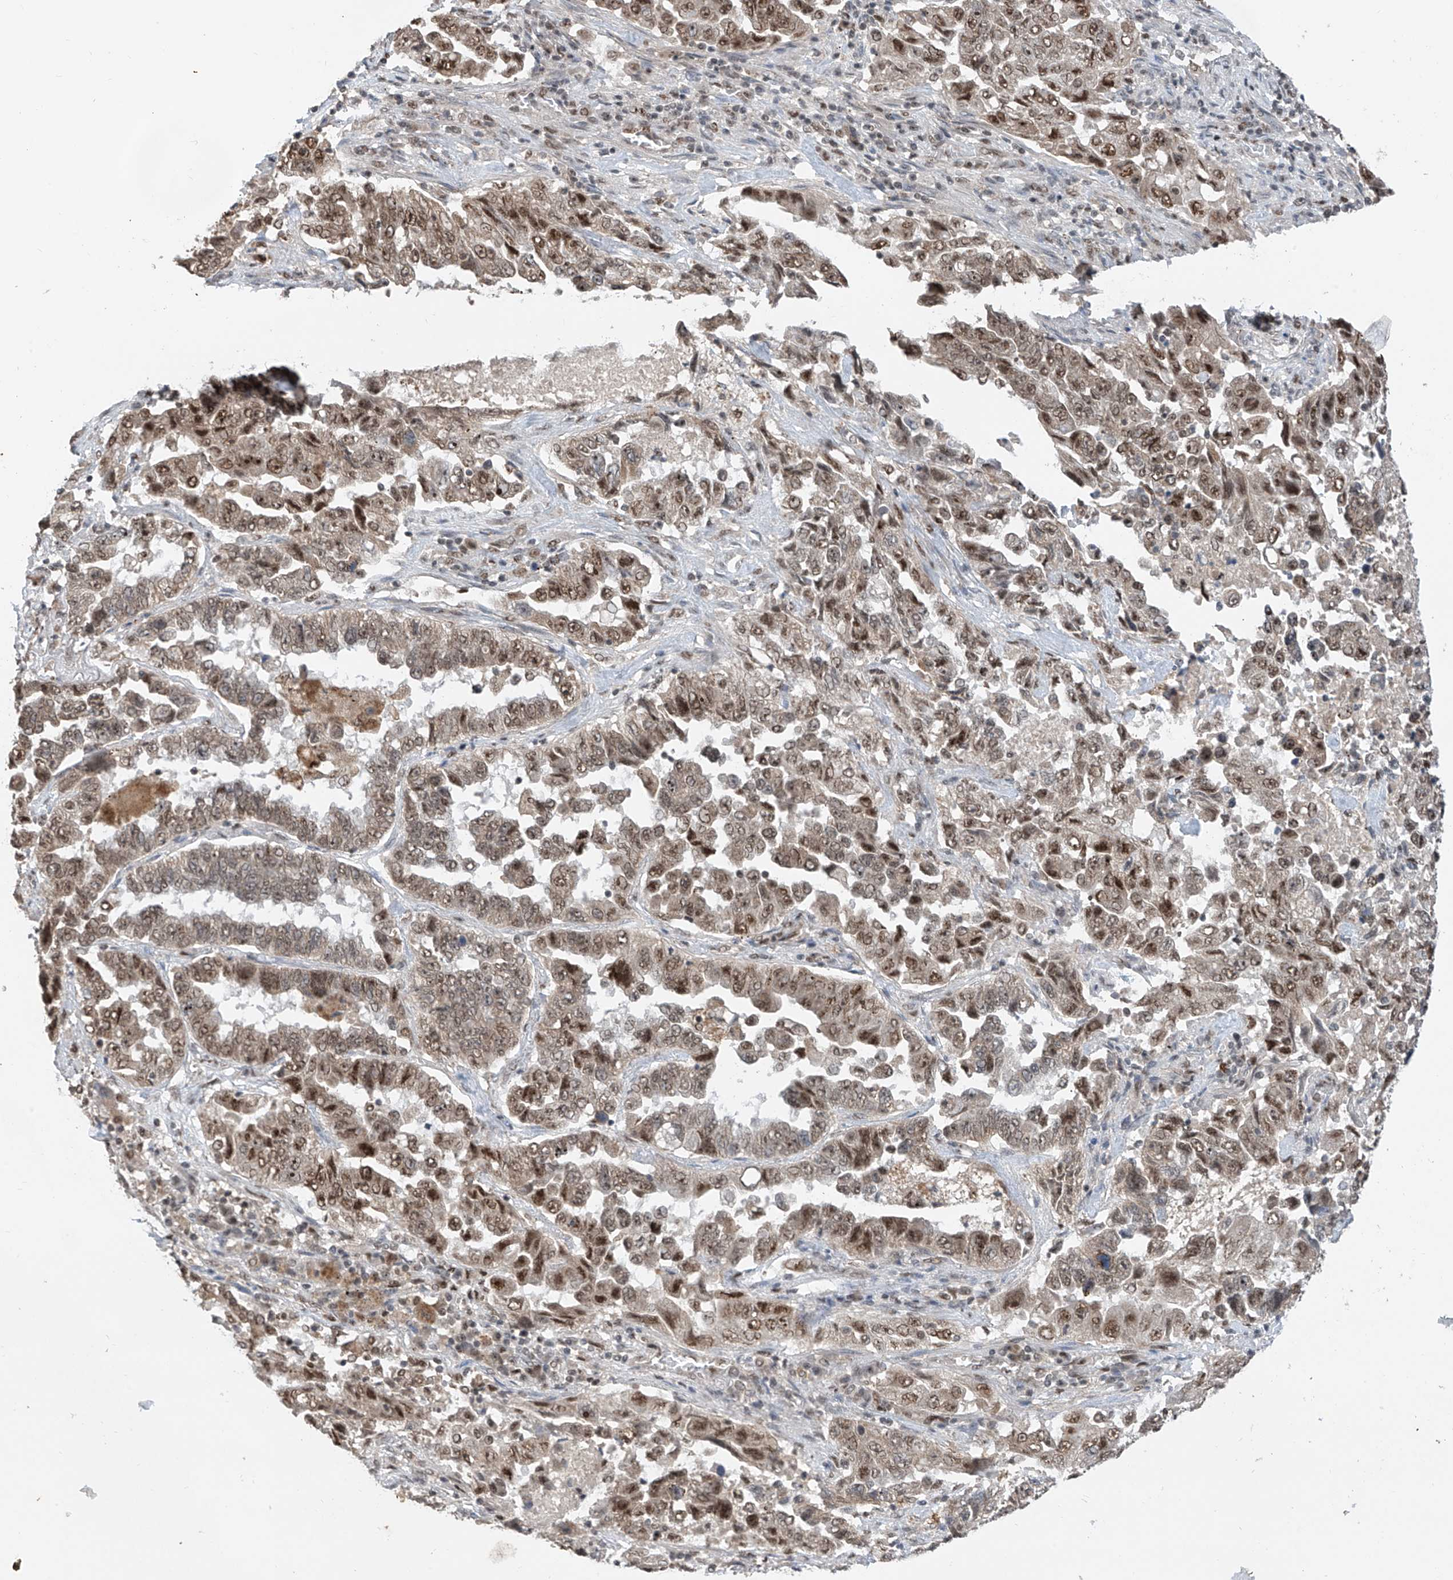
{"staining": {"intensity": "moderate", "quantity": ">75%", "location": "nuclear"}, "tissue": "lung cancer", "cell_type": "Tumor cells", "image_type": "cancer", "snomed": [{"axis": "morphology", "description": "Adenocarcinoma, NOS"}, {"axis": "topography", "description": "Lung"}], "caption": "High-power microscopy captured an IHC micrograph of lung adenocarcinoma, revealing moderate nuclear staining in approximately >75% of tumor cells.", "gene": "RPAIN", "patient": {"sex": "female", "age": 51}}